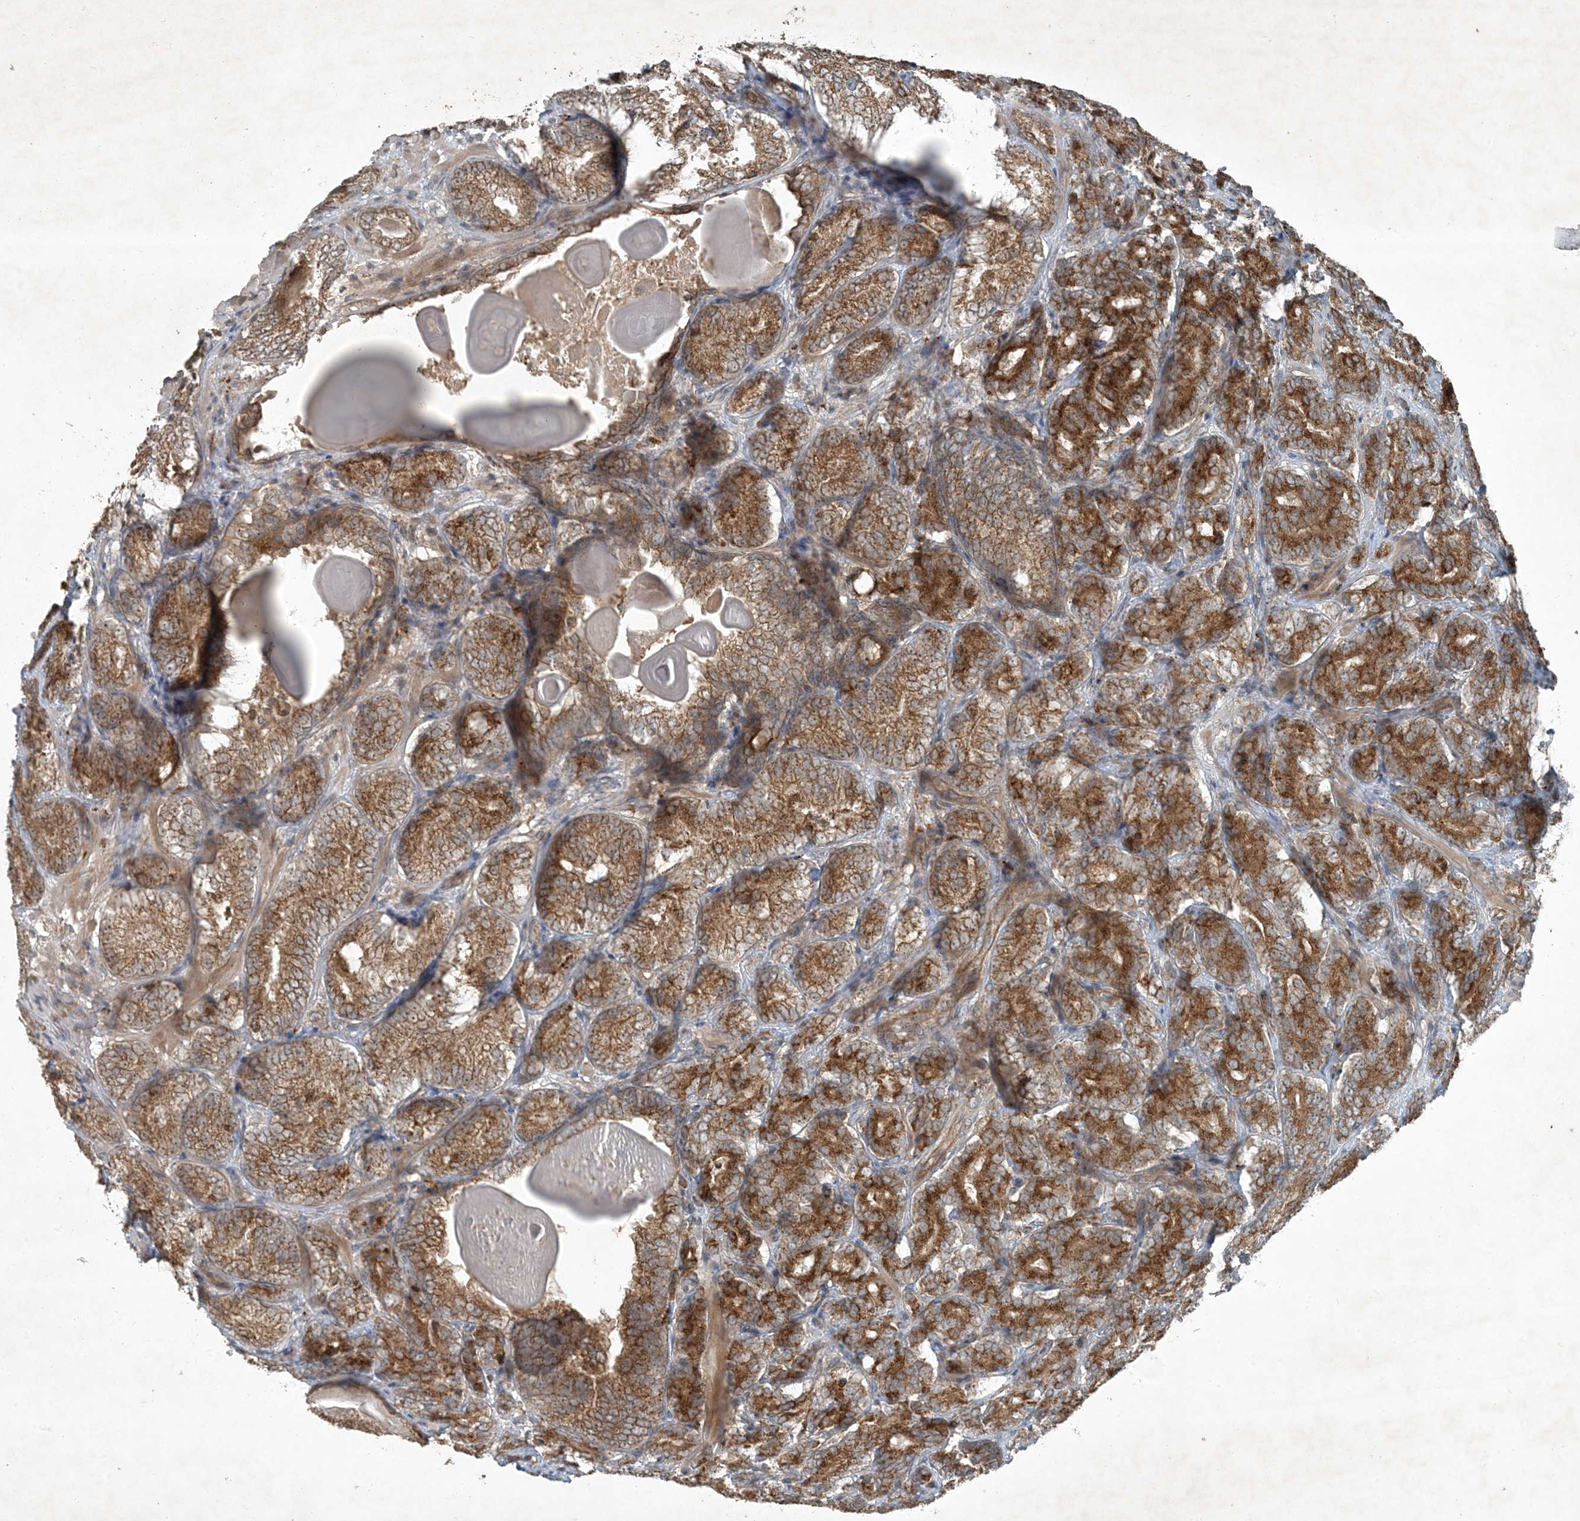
{"staining": {"intensity": "moderate", "quantity": ">75%", "location": "cytoplasmic/membranous"}, "tissue": "prostate cancer", "cell_type": "Tumor cells", "image_type": "cancer", "snomed": [{"axis": "morphology", "description": "Adenocarcinoma, High grade"}, {"axis": "topography", "description": "Prostate"}], "caption": "Prostate cancer stained with DAB IHC displays medium levels of moderate cytoplasmic/membranous expression in approximately >75% of tumor cells.", "gene": "MDN1", "patient": {"sex": "male", "age": 66}}